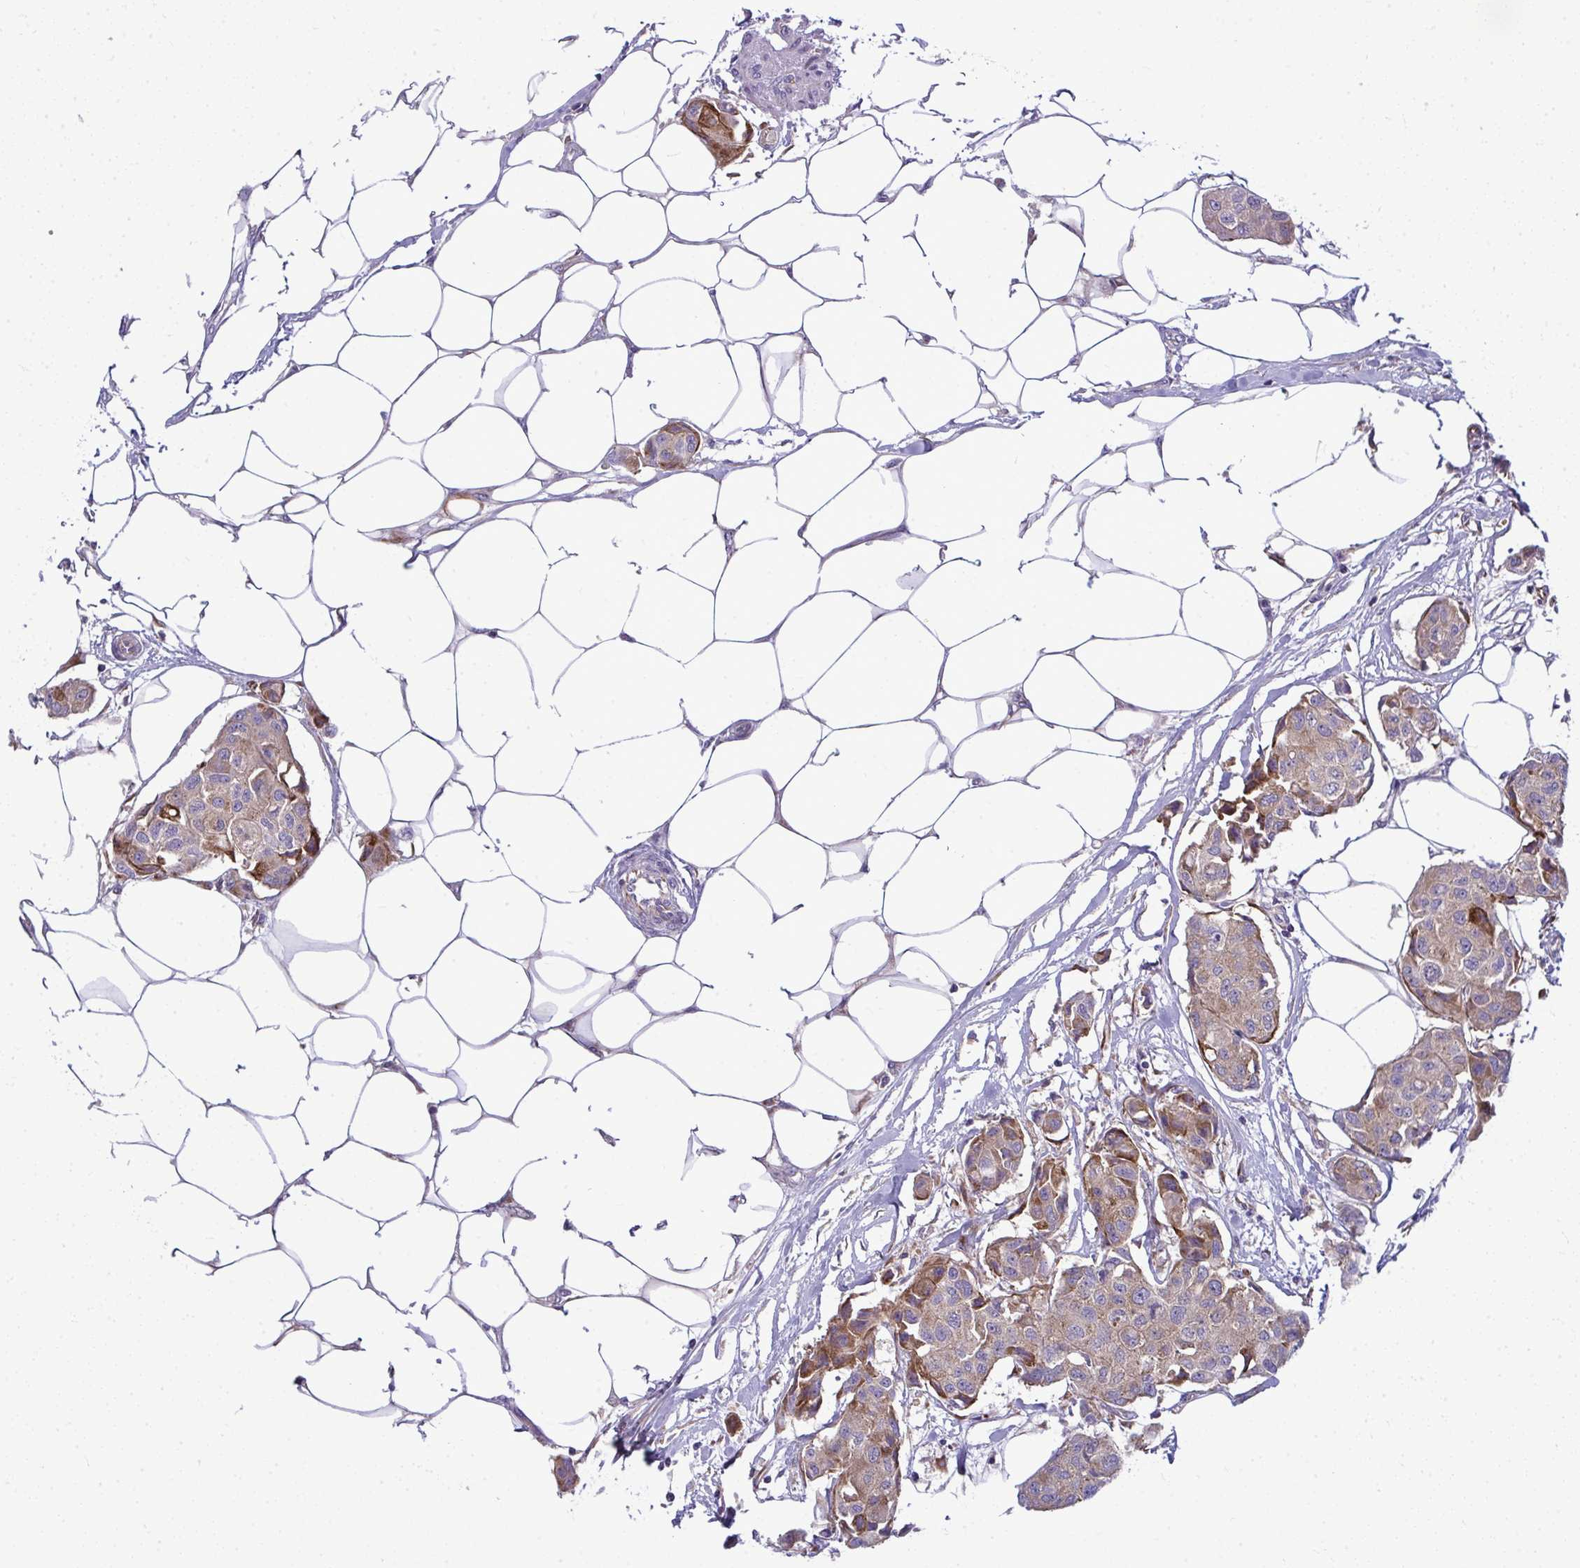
{"staining": {"intensity": "moderate", "quantity": ">75%", "location": "cytoplasmic/membranous"}, "tissue": "breast cancer", "cell_type": "Tumor cells", "image_type": "cancer", "snomed": [{"axis": "morphology", "description": "Duct carcinoma"}, {"axis": "topography", "description": "Breast"}, {"axis": "topography", "description": "Lymph node"}], "caption": "A photomicrograph showing moderate cytoplasmic/membranous expression in approximately >75% of tumor cells in breast cancer (invasive ductal carcinoma), as visualized by brown immunohistochemical staining.", "gene": "GFPT2", "patient": {"sex": "female", "age": 80}}